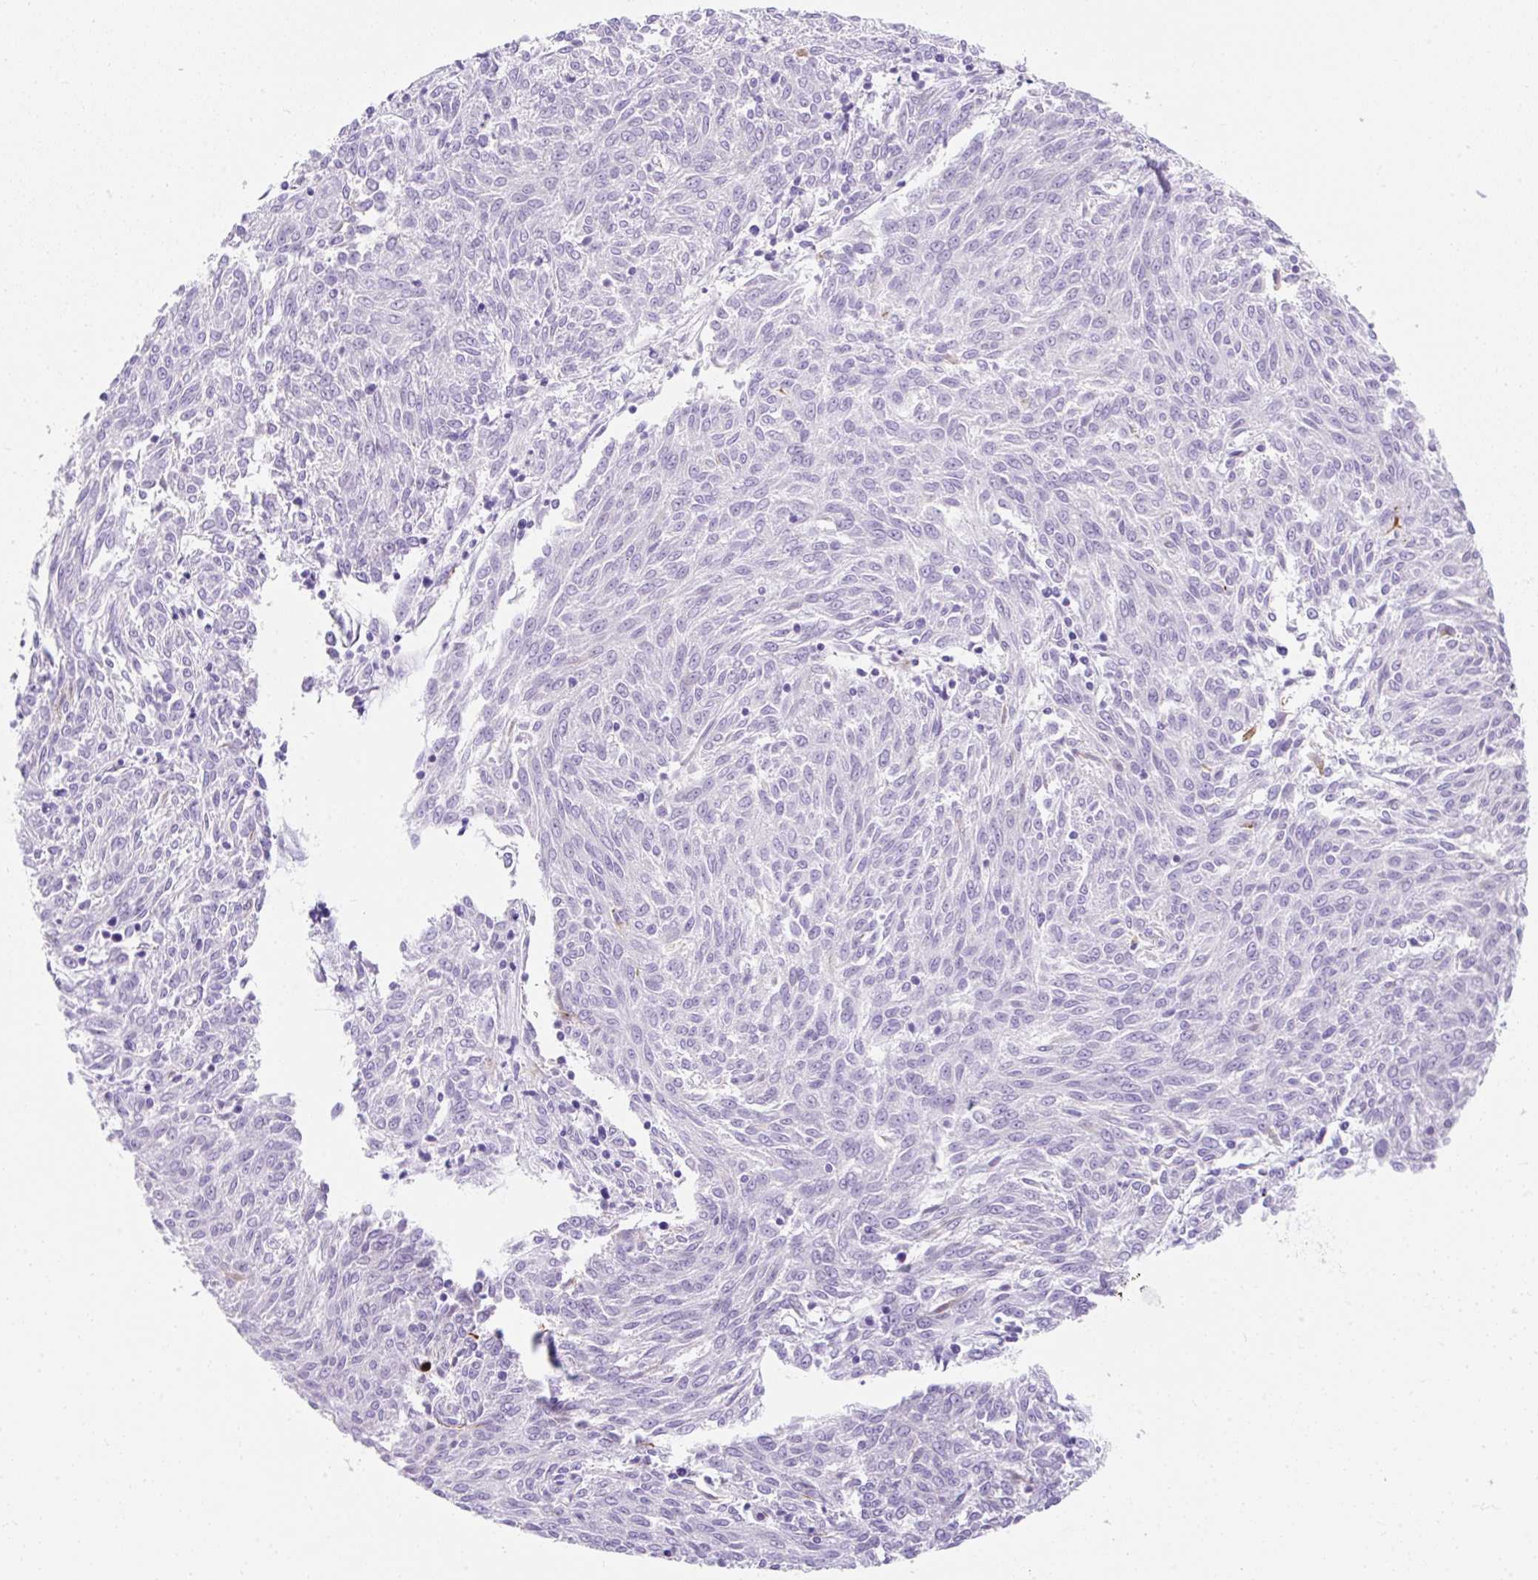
{"staining": {"intensity": "negative", "quantity": "none", "location": "none"}, "tissue": "melanoma", "cell_type": "Tumor cells", "image_type": "cancer", "snomed": [{"axis": "morphology", "description": "Malignant melanoma, NOS"}, {"axis": "topography", "description": "Skin"}], "caption": "The image reveals no staining of tumor cells in melanoma.", "gene": "APOC4-APOC2", "patient": {"sex": "female", "age": 72}}